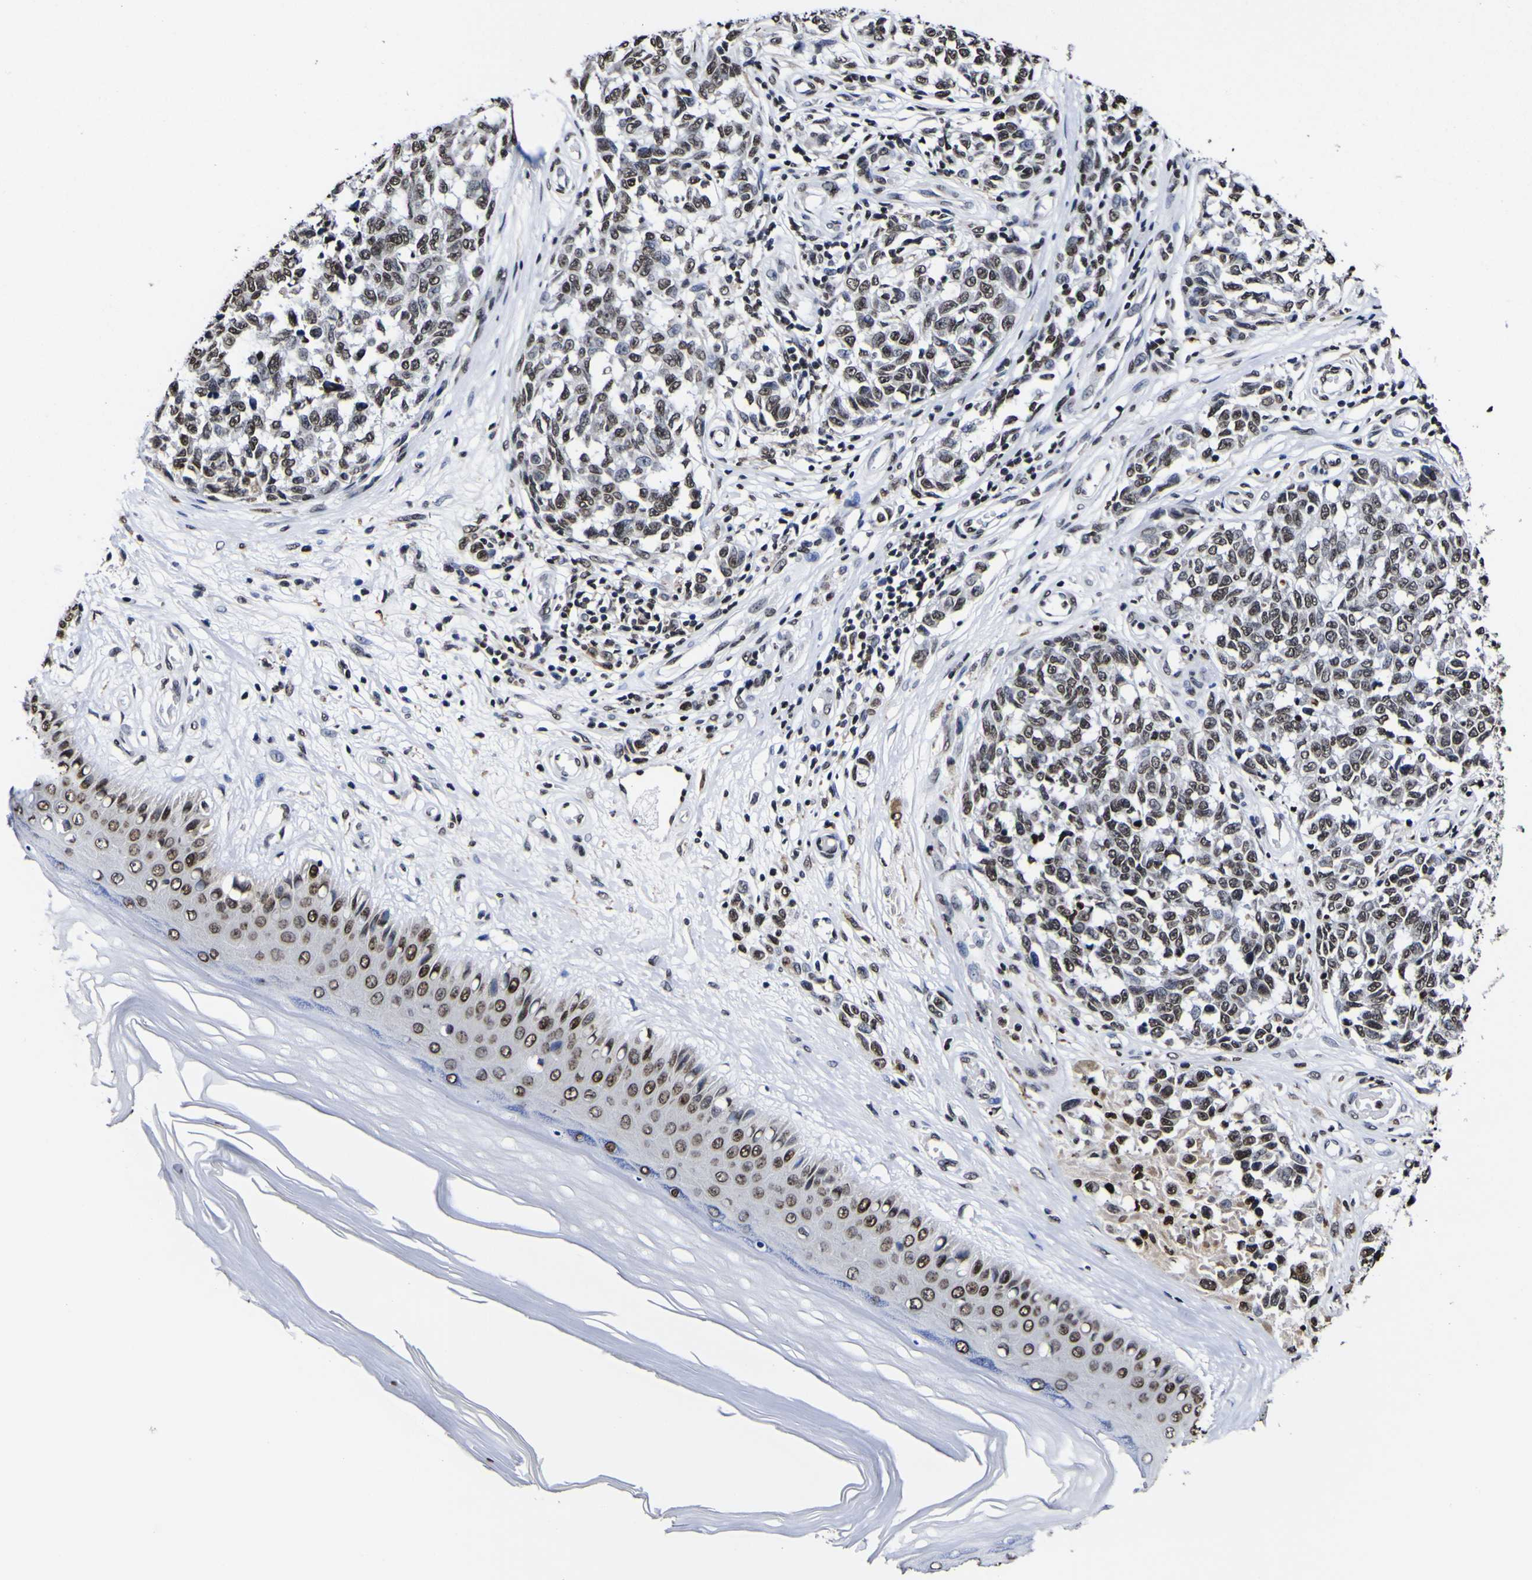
{"staining": {"intensity": "strong", "quantity": ">75%", "location": "nuclear"}, "tissue": "melanoma", "cell_type": "Tumor cells", "image_type": "cancer", "snomed": [{"axis": "morphology", "description": "Malignant melanoma, NOS"}, {"axis": "topography", "description": "Skin"}], "caption": "Brown immunohistochemical staining in melanoma shows strong nuclear expression in approximately >75% of tumor cells.", "gene": "PIAS1", "patient": {"sex": "female", "age": 64}}